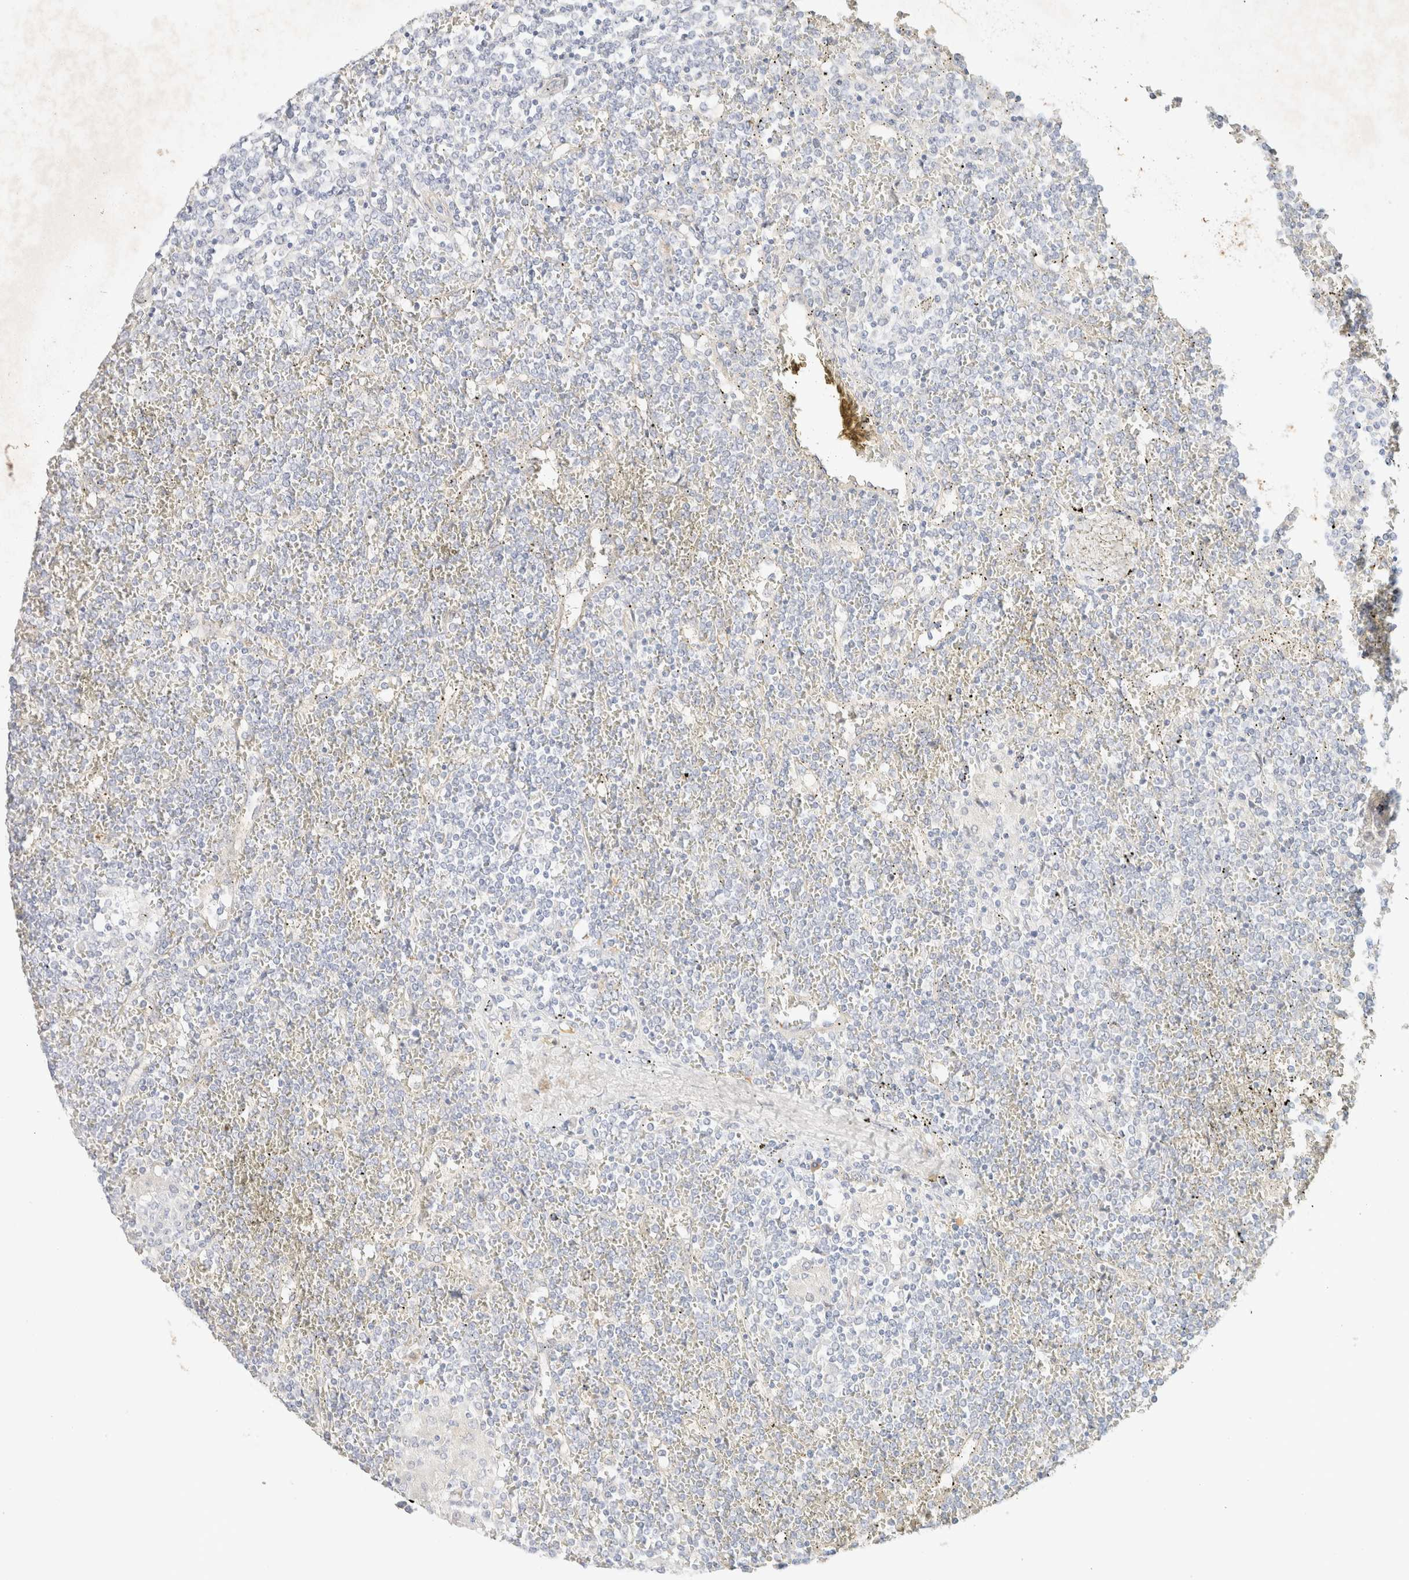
{"staining": {"intensity": "negative", "quantity": "none", "location": "none"}, "tissue": "lymphoma", "cell_type": "Tumor cells", "image_type": "cancer", "snomed": [{"axis": "morphology", "description": "Malignant lymphoma, non-Hodgkin's type, Low grade"}, {"axis": "topography", "description": "Spleen"}], "caption": "Protein analysis of lymphoma displays no significant positivity in tumor cells.", "gene": "CSNK1E", "patient": {"sex": "female", "age": 19}}